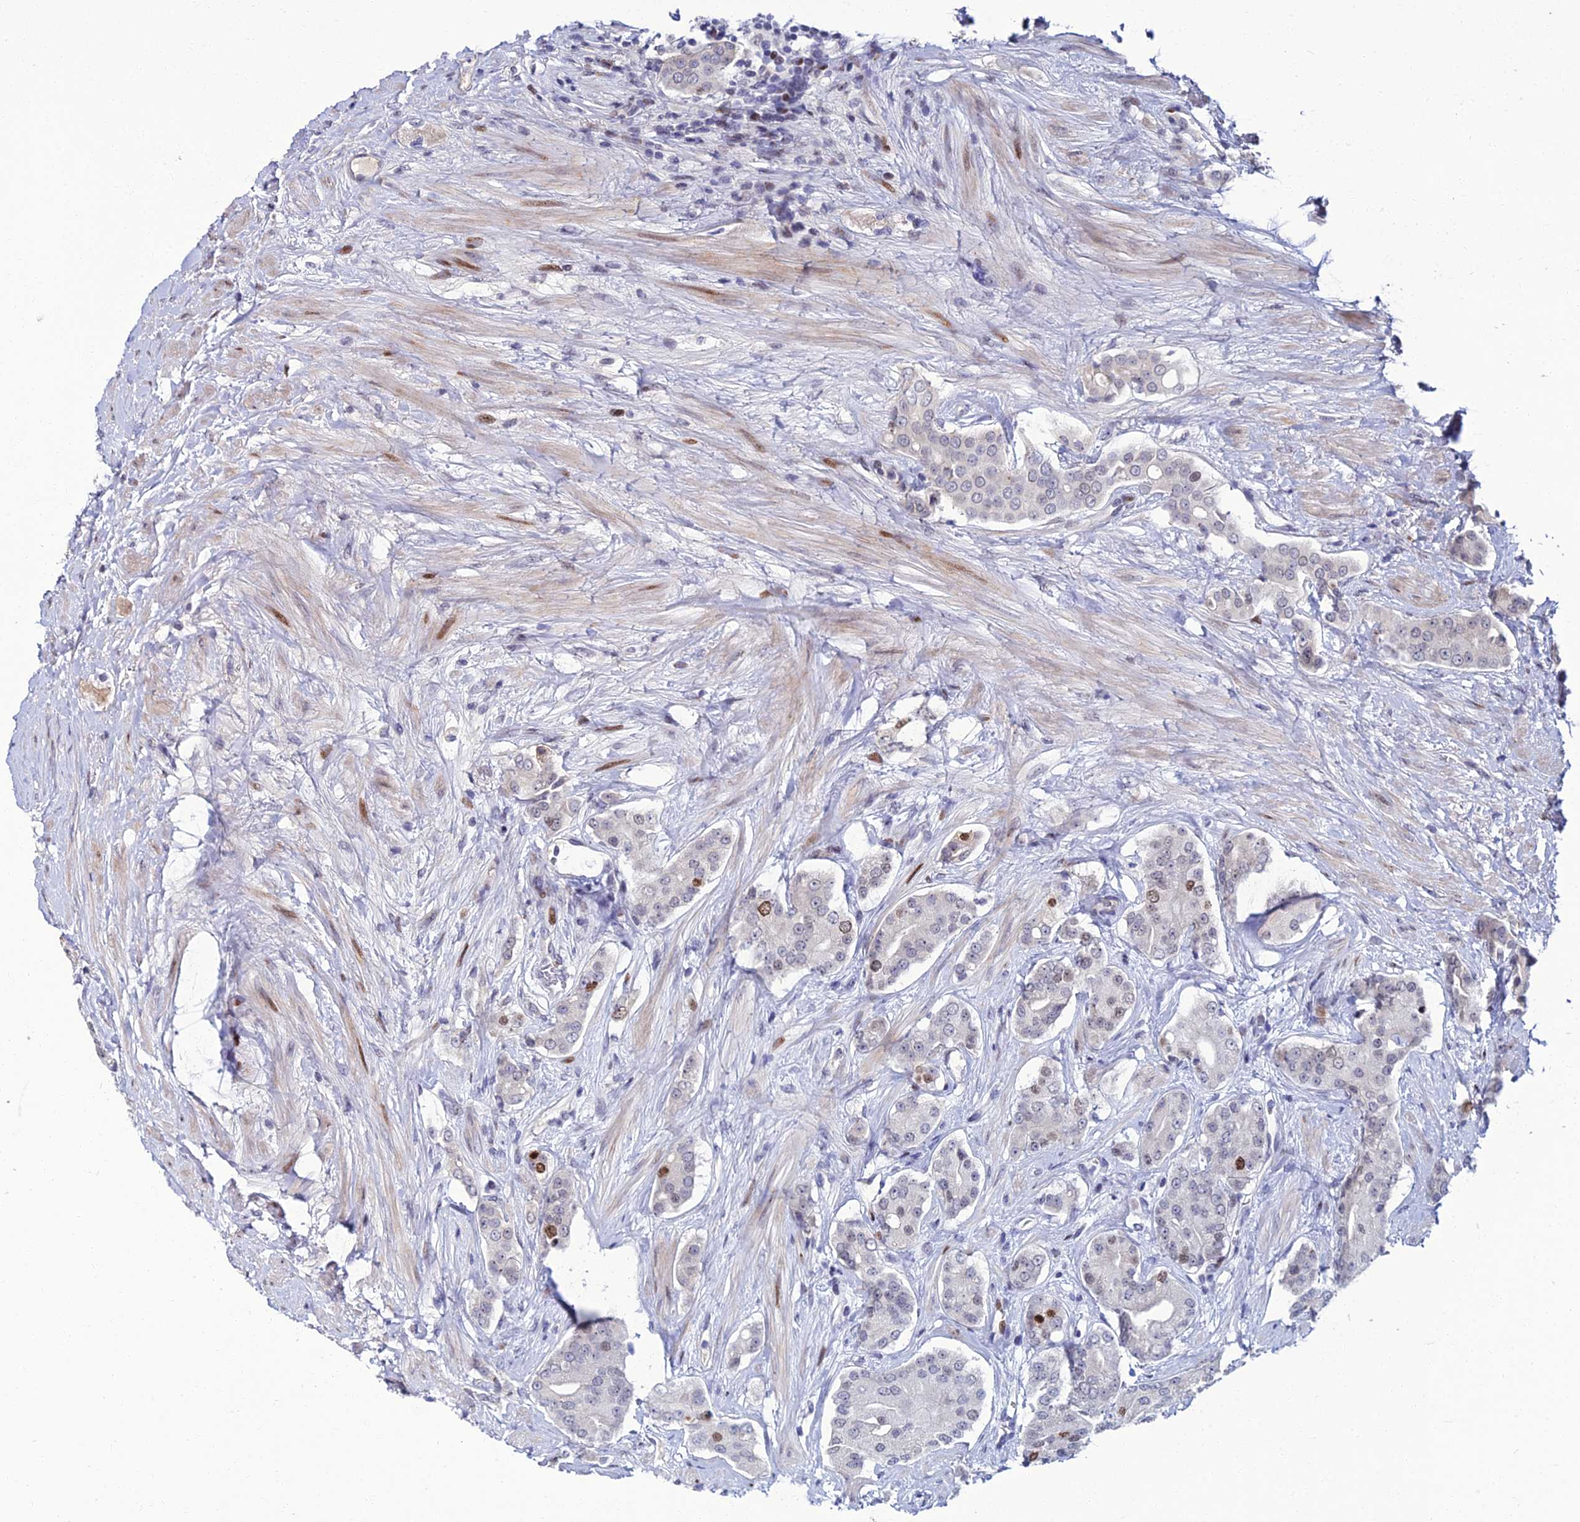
{"staining": {"intensity": "moderate", "quantity": "<25%", "location": "nuclear"}, "tissue": "prostate cancer", "cell_type": "Tumor cells", "image_type": "cancer", "snomed": [{"axis": "morphology", "description": "Adenocarcinoma, High grade"}, {"axis": "topography", "description": "Prostate"}], "caption": "Prostate cancer (adenocarcinoma (high-grade)) tissue demonstrates moderate nuclear staining in about <25% of tumor cells, visualized by immunohistochemistry. (DAB = brown stain, brightfield microscopy at high magnification).", "gene": "TAF9B", "patient": {"sex": "male", "age": 71}}